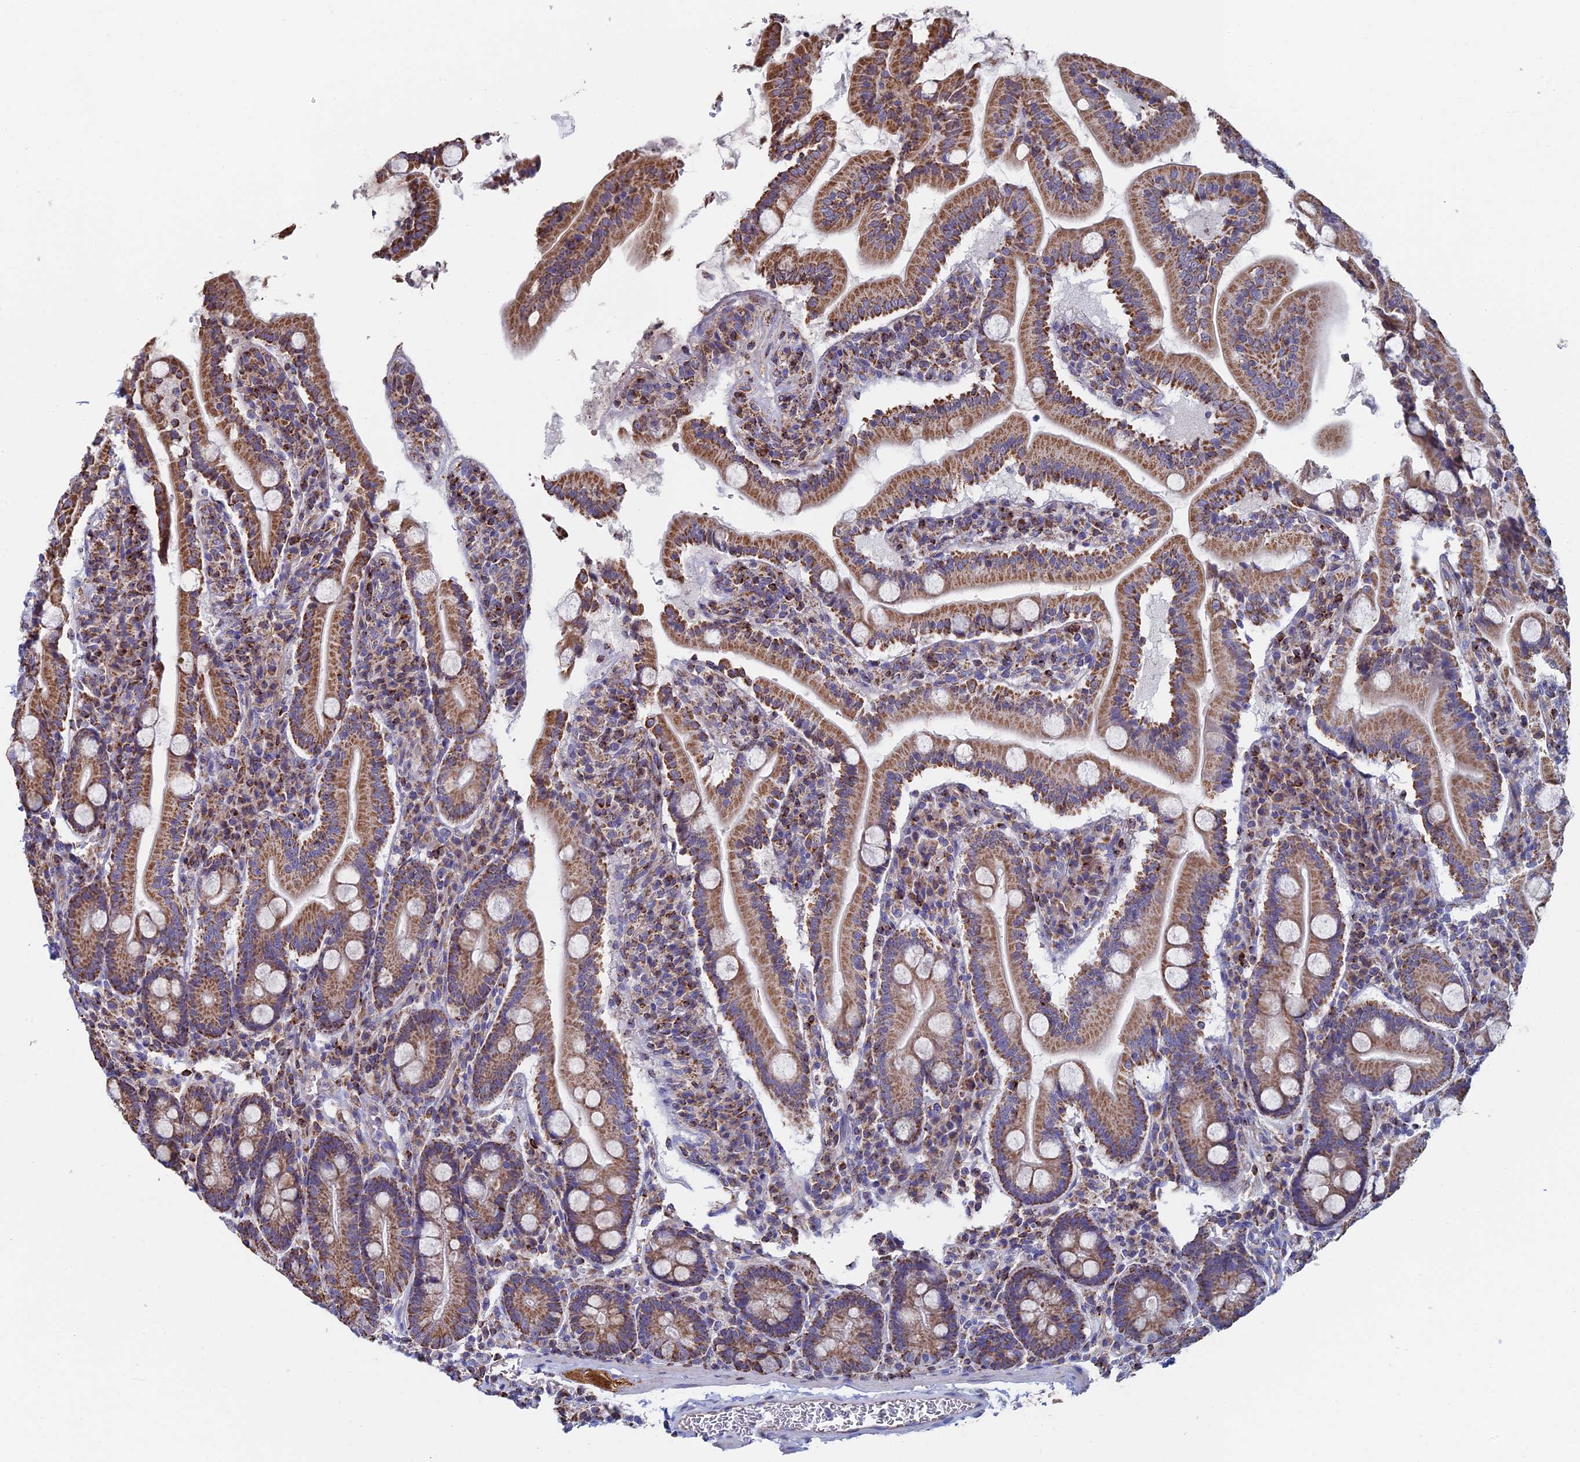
{"staining": {"intensity": "moderate", "quantity": ">75%", "location": "cytoplasmic/membranous"}, "tissue": "duodenum", "cell_type": "Glandular cells", "image_type": "normal", "snomed": [{"axis": "morphology", "description": "Normal tissue, NOS"}, {"axis": "topography", "description": "Duodenum"}], "caption": "Normal duodenum was stained to show a protein in brown. There is medium levels of moderate cytoplasmic/membranous positivity in approximately >75% of glandular cells. Ihc stains the protein of interest in brown and the nuclei are stained blue.", "gene": "SPOCK2", "patient": {"sex": "male", "age": 35}}